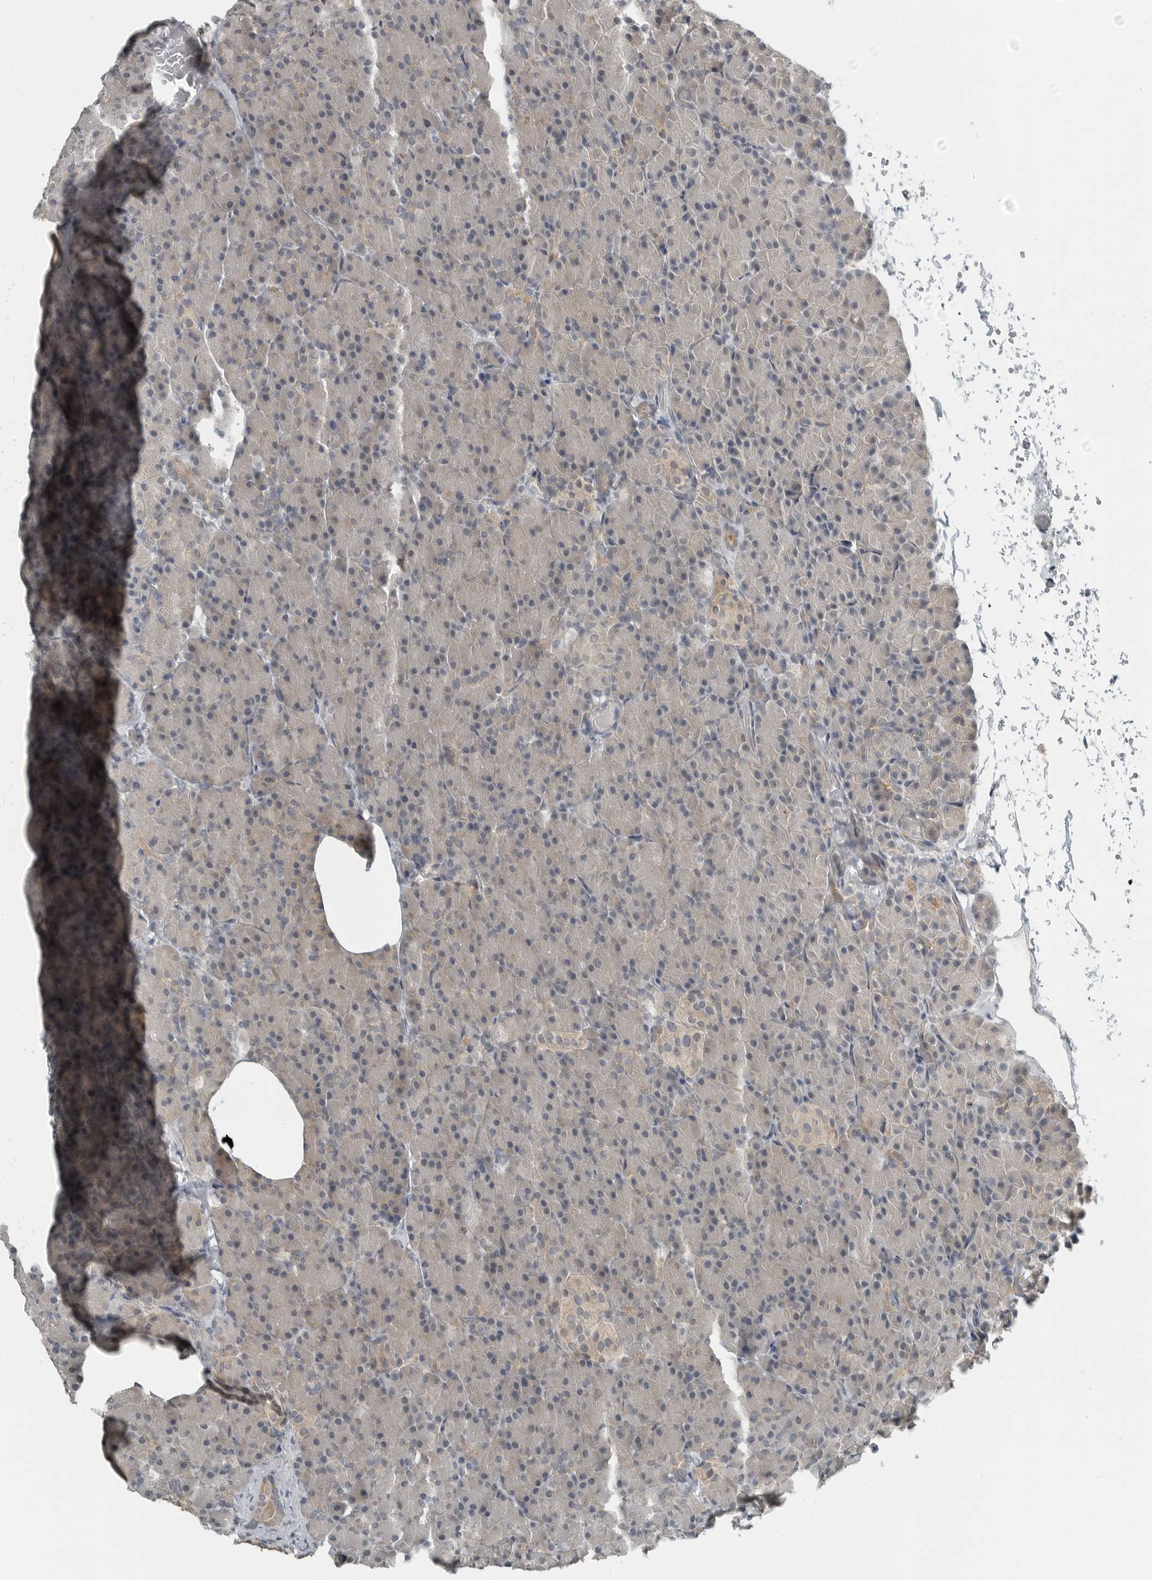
{"staining": {"intensity": "weak", "quantity": ">75%", "location": "cytoplasmic/membranous"}, "tissue": "pancreas", "cell_type": "Exocrine glandular cells", "image_type": "normal", "snomed": [{"axis": "morphology", "description": "Normal tissue, NOS"}, {"axis": "topography", "description": "Pancreas"}], "caption": "This photomicrograph displays immunohistochemistry staining of benign human pancreas, with low weak cytoplasmic/membranous staining in about >75% of exocrine glandular cells.", "gene": "ENSG00000286112", "patient": {"sex": "female", "age": 43}}